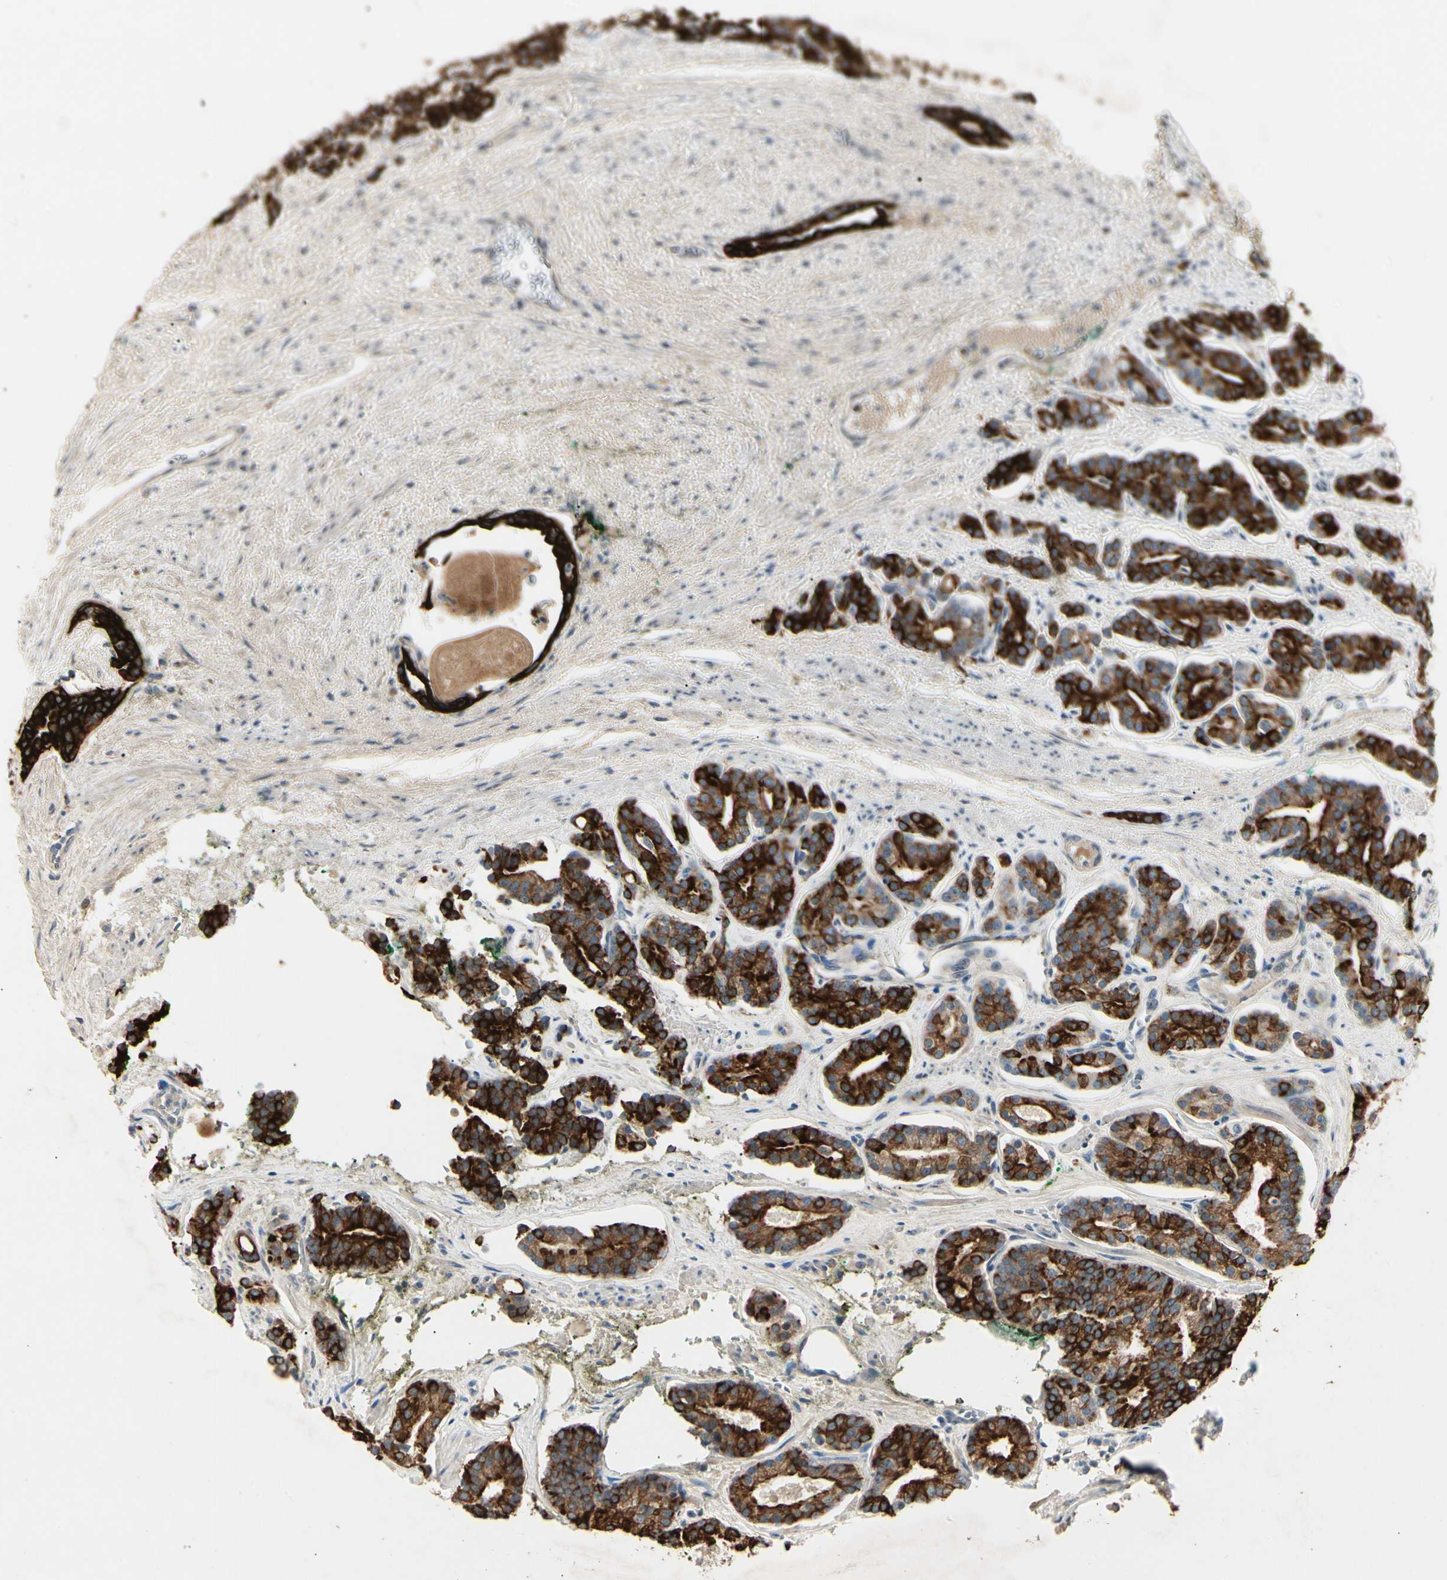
{"staining": {"intensity": "strong", "quantity": ">75%", "location": "cytoplasmic/membranous"}, "tissue": "prostate cancer", "cell_type": "Tumor cells", "image_type": "cancer", "snomed": [{"axis": "morphology", "description": "Adenocarcinoma, Low grade"}, {"axis": "topography", "description": "Prostate"}], "caption": "Immunohistochemical staining of human prostate cancer displays high levels of strong cytoplasmic/membranous staining in about >75% of tumor cells. (DAB (3,3'-diaminobenzidine) = brown stain, brightfield microscopy at high magnification).", "gene": "SKIL", "patient": {"sex": "male", "age": 63}}